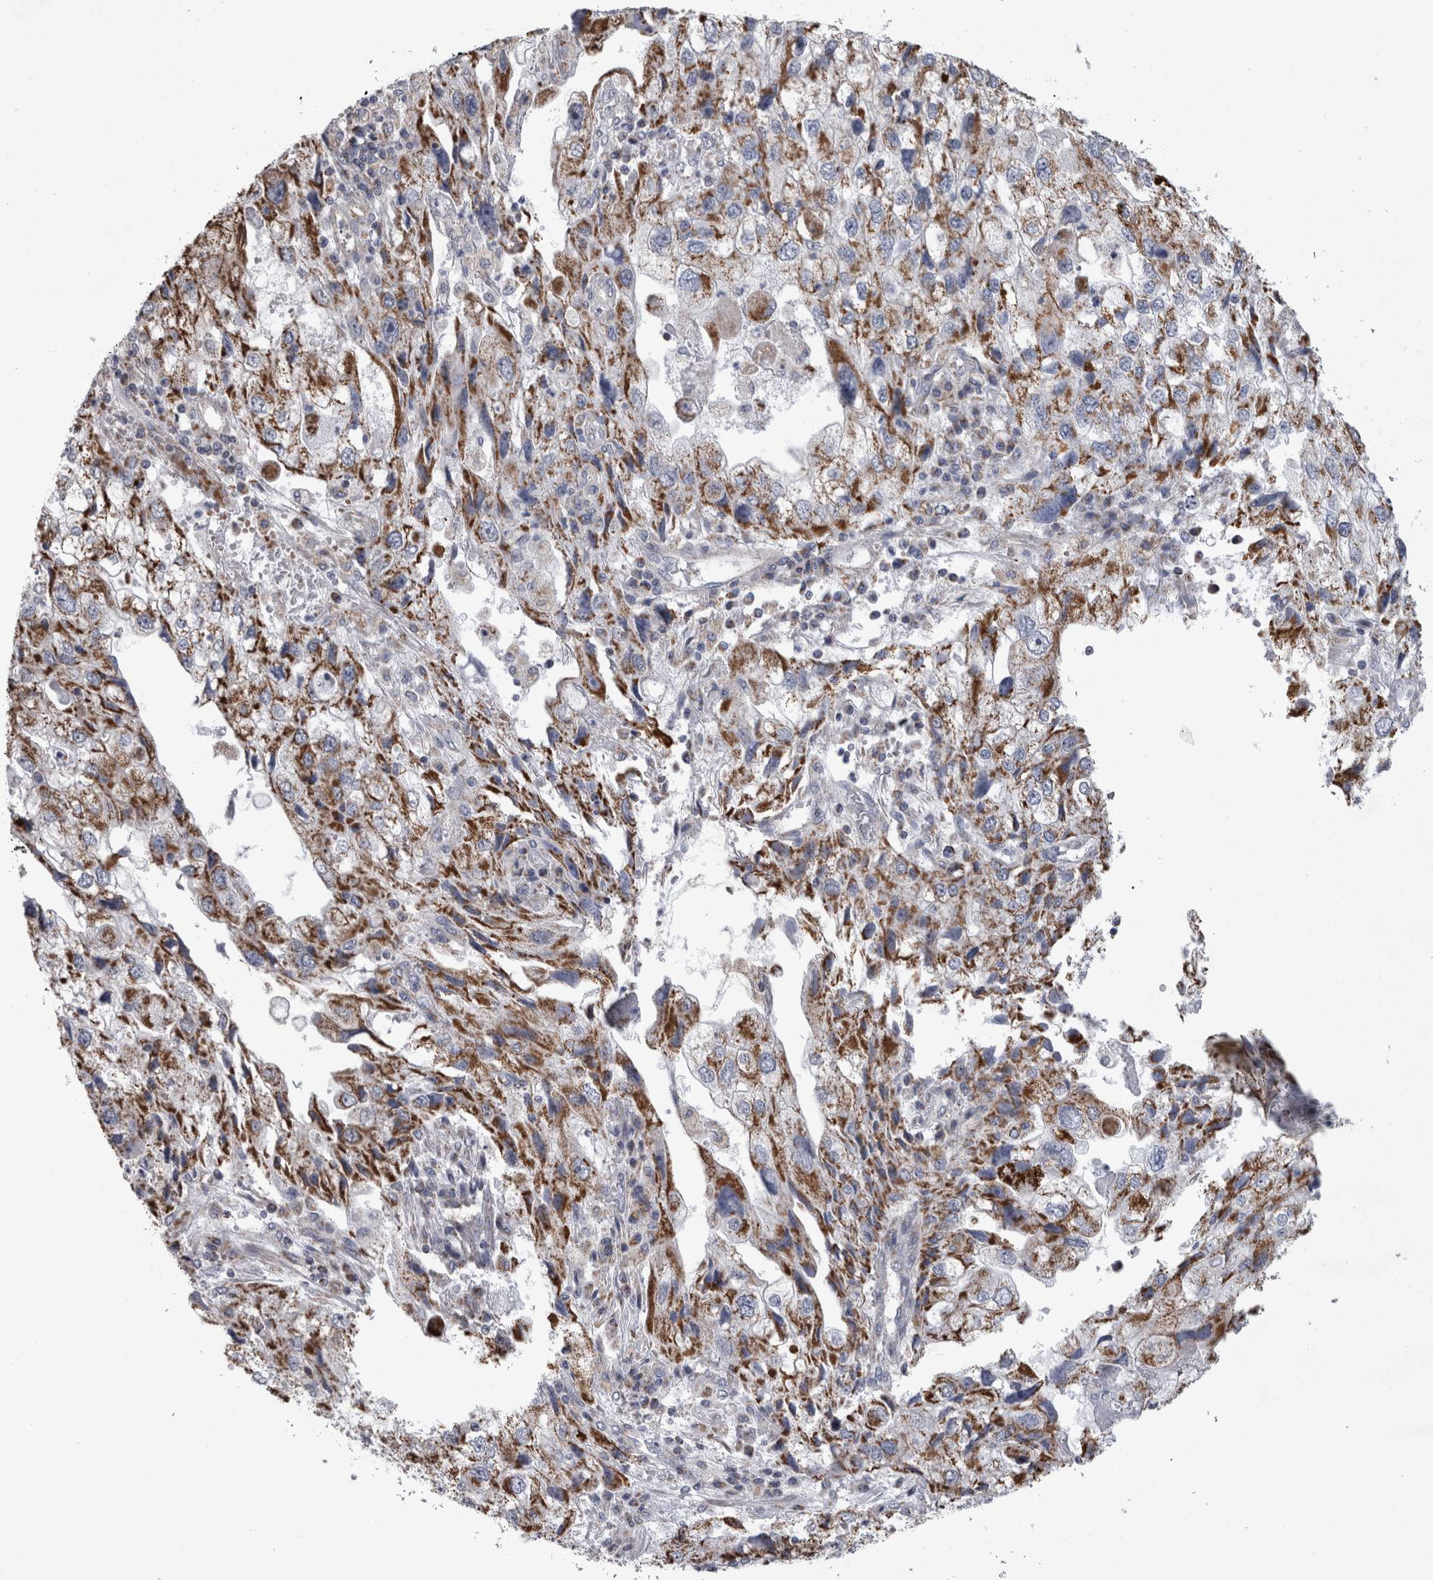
{"staining": {"intensity": "moderate", "quantity": ">75%", "location": "cytoplasmic/membranous"}, "tissue": "endometrial cancer", "cell_type": "Tumor cells", "image_type": "cancer", "snomed": [{"axis": "morphology", "description": "Adenocarcinoma, NOS"}, {"axis": "topography", "description": "Endometrium"}], "caption": "The micrograph exhibits a brown stain indicating the presence of a protein in the cytoplasmic/membranous of tumor cells in endometrial cancer.", "gene": "HDHD3", "patient": {"sex": "female", "age": 49}}